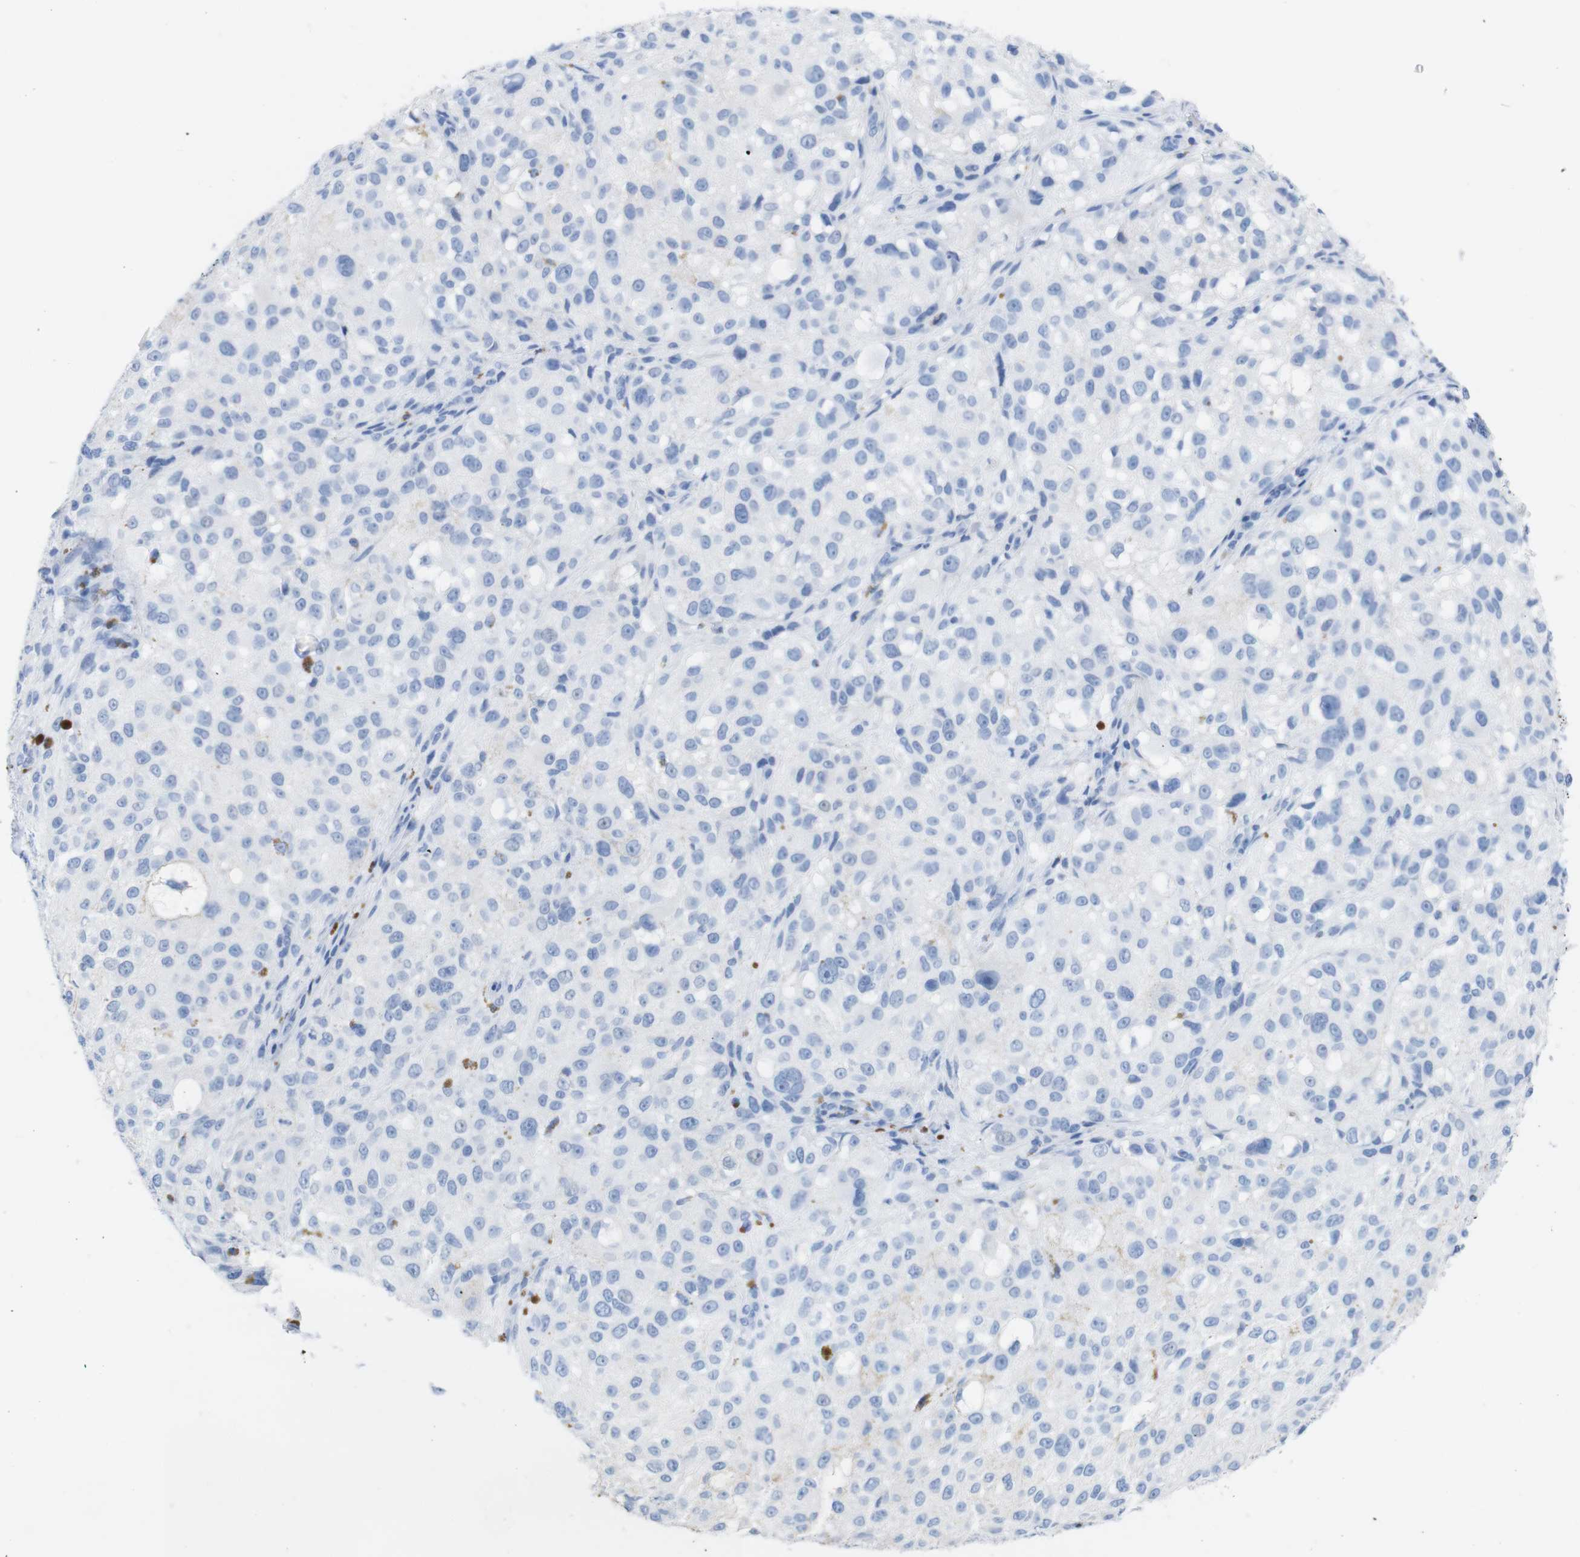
{"staining": {"intensity": "negative", "quantity": "none", "location": "none"}, "tissue": "melanoma", "cell_type": "Tumor cells", "image_type": "cancer", "snomed": [{"axis": "morphology", "description": "Necrosis, NOS"}, {"axis": "morphology", "description": "Malignant melanoma, NOS"}, {"axis": "topography", "description": "Skin"}], "caption": "Malignant melanoma was stained to show a protein in brown. There is no significant positivity in tumor cells. Nuclei are stained in blue.", "gene": "LAG3", "patient": {"sex": "female", "age": 87}}